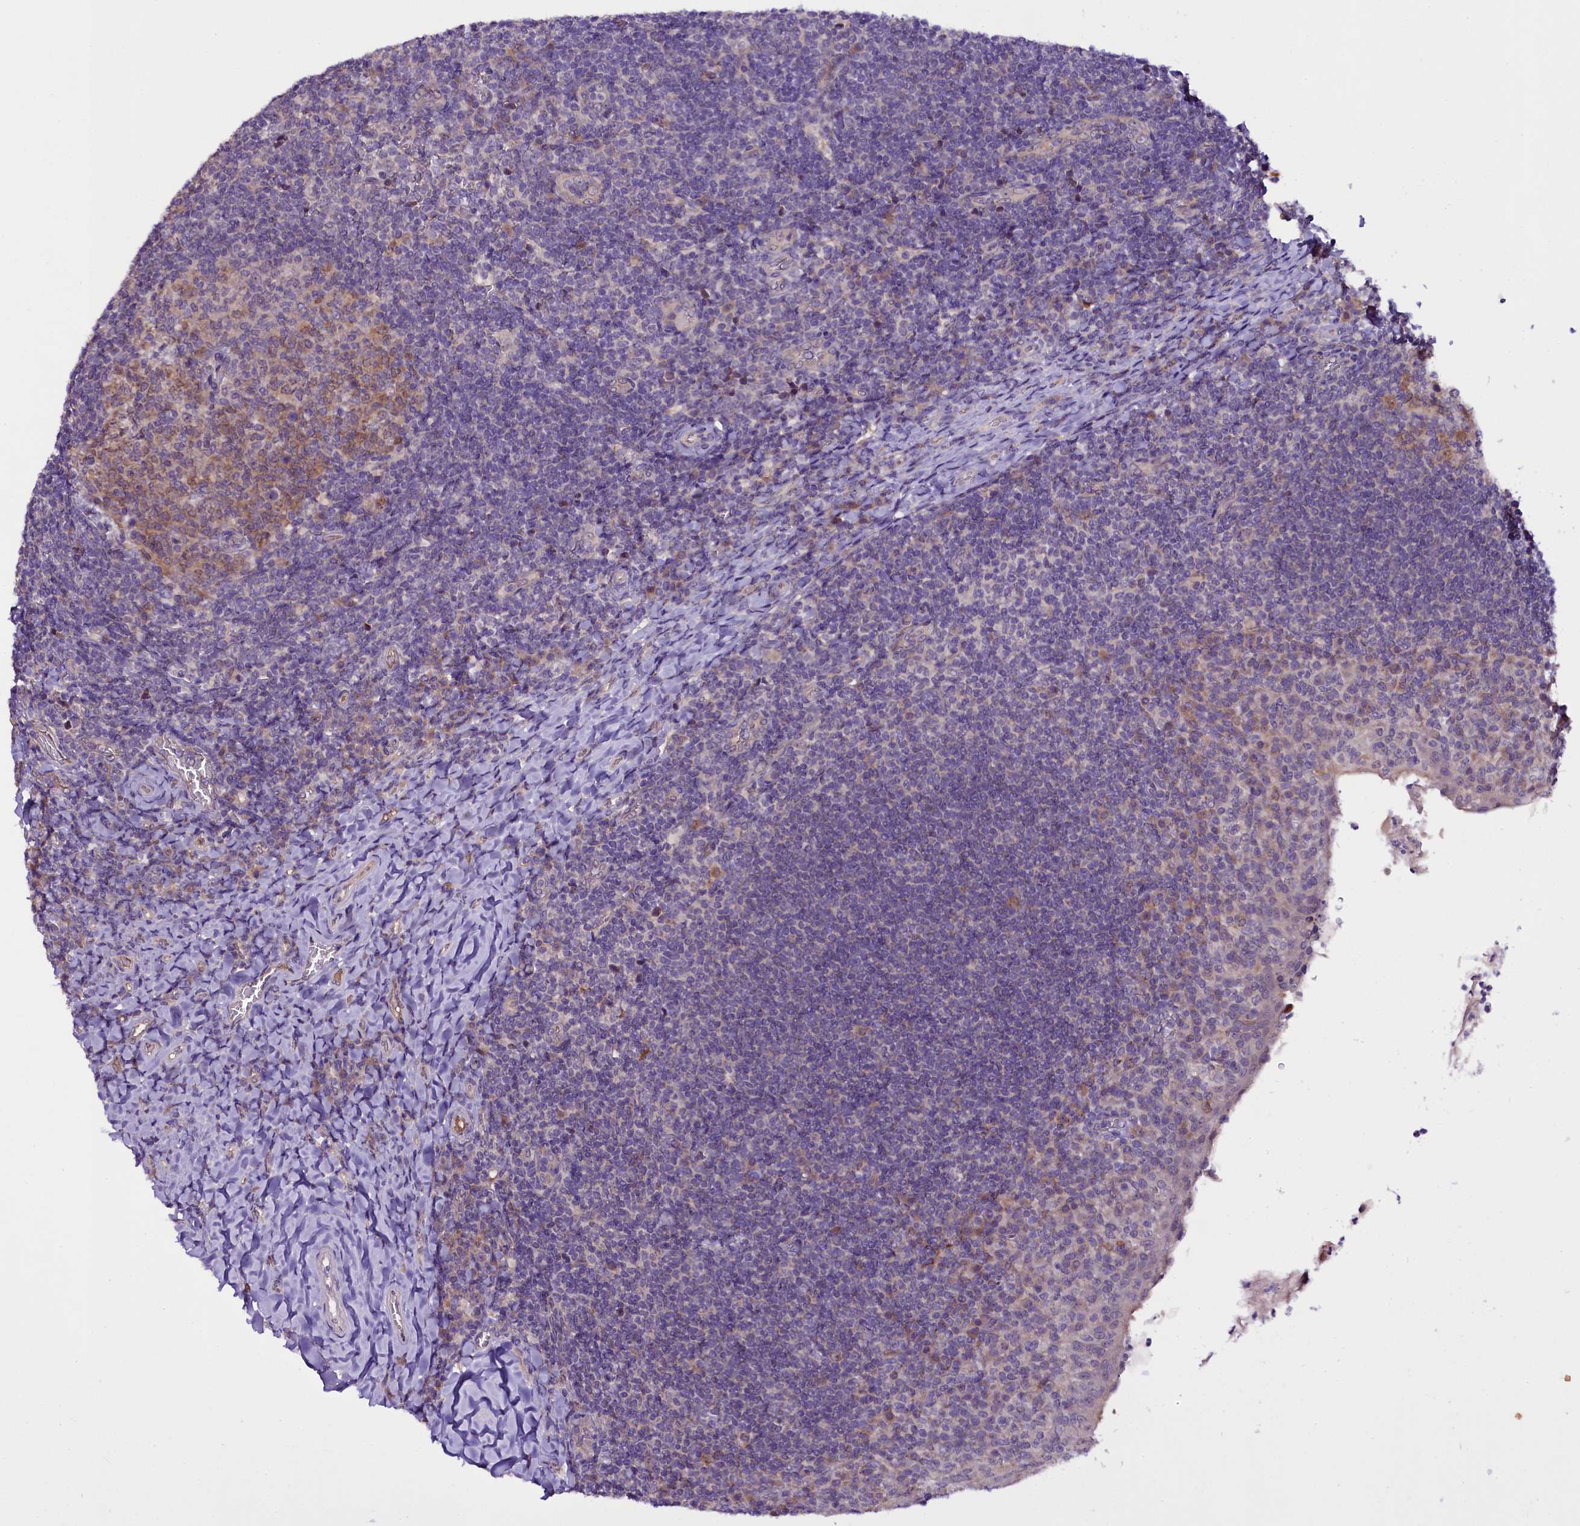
{"staining": {"intensity": "moderate", "quantity": "25%-75%", "location": "cytoplasmic/membranous"}, "tissue": "tonsil", "cell_type": "Germinal center cells", "image_type": "normal", "snomed": [{"axis": "morphology", "description": "Normal tissue, NOS"}, {"axis": "topography", "description": "Tonsil"}], "caption": "Brown immunohistochemical staining in benign human tonsil displays moderate cytoplasmic/membranous staining in about 25%-75% of germinal center cells.", "gene": "C9orf40", "patient": {"sex": "female", "age": 10}}